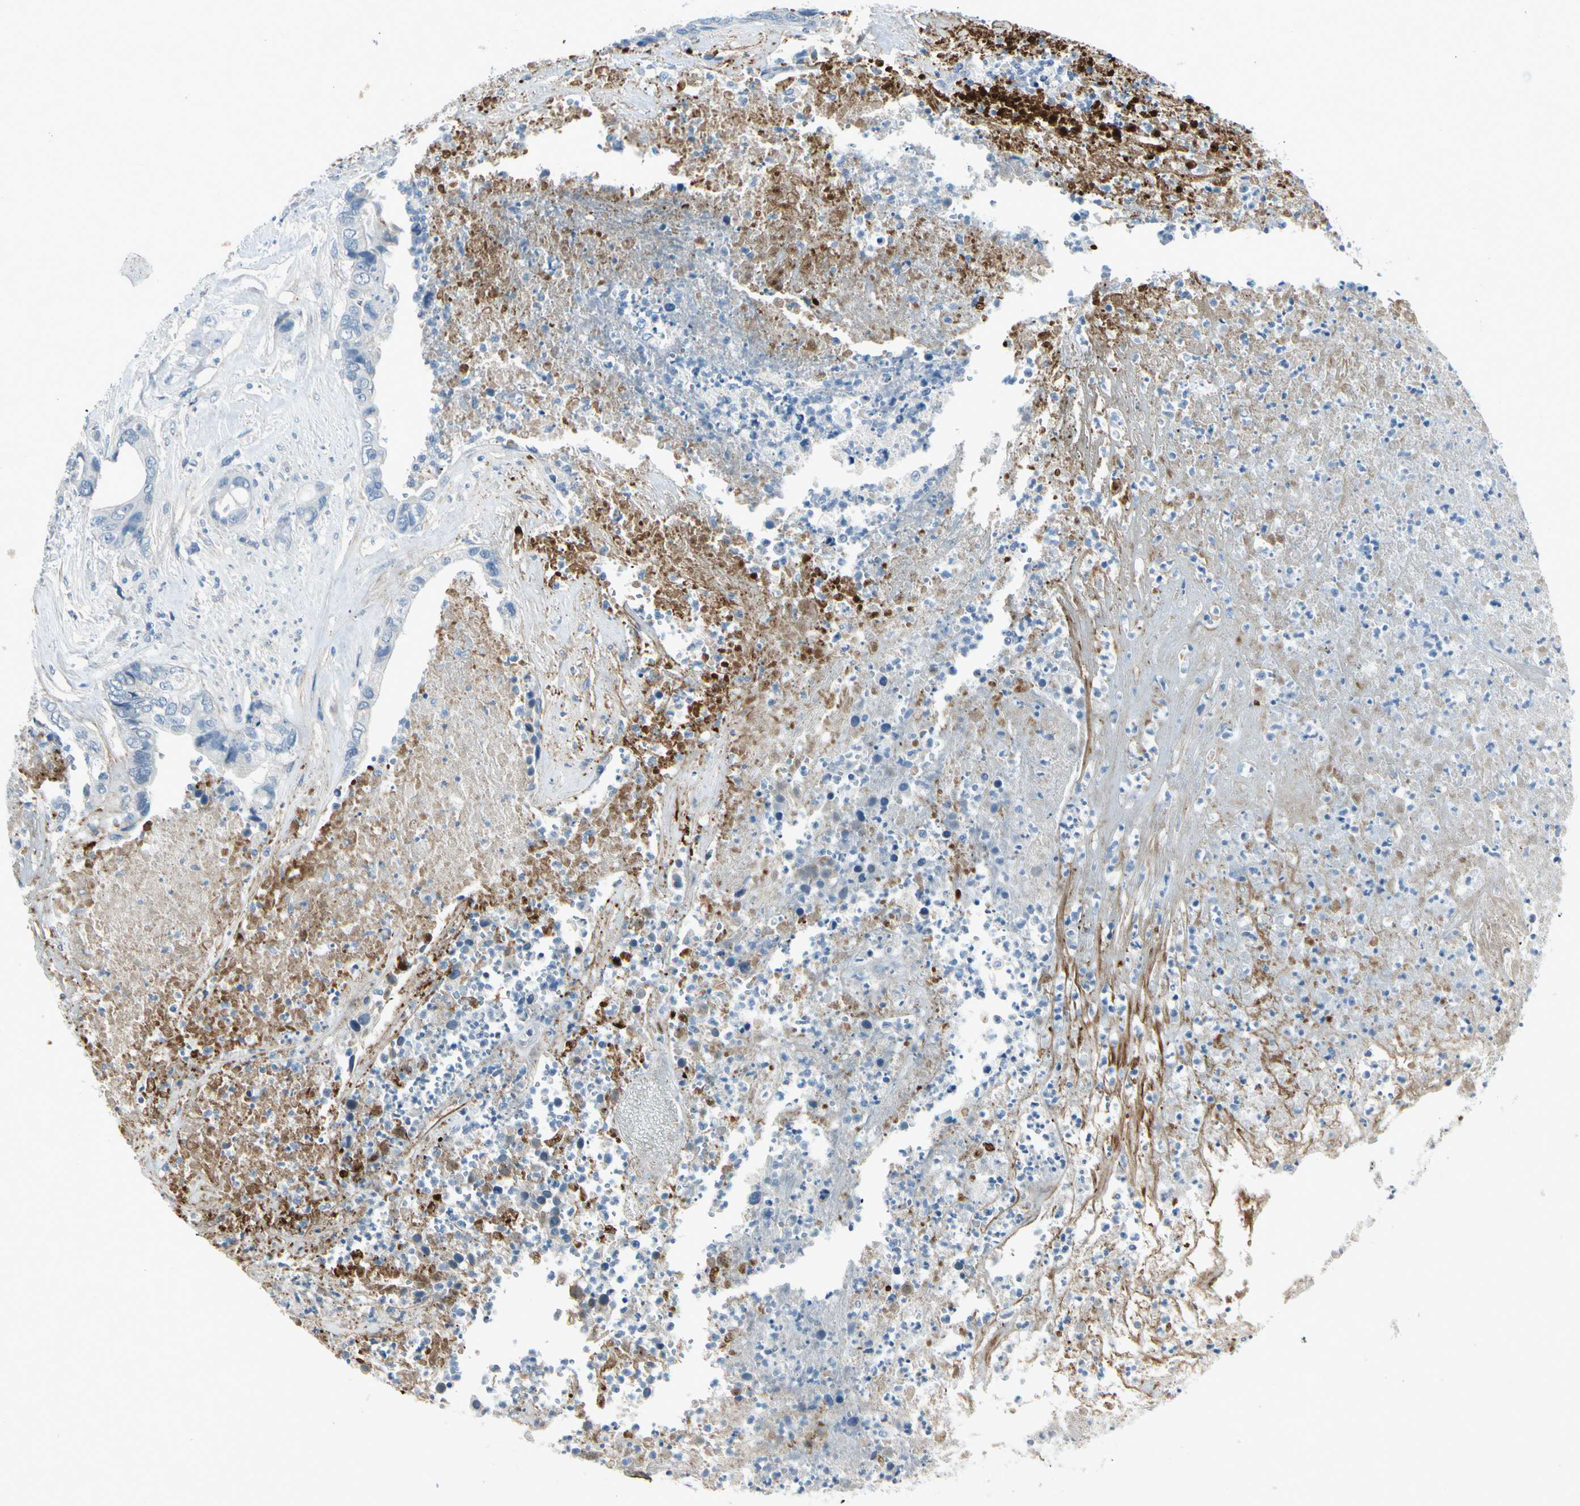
{"staining": {"intensity": "negative", "quantity": "none", "location": "none"}, "tissue": "colorectal cancer", "cell_type": "Tumor cells", "image_type": "cancer", "snomed": [{"axis": "morphology", "description": "Adenocarcinoma, NOS"}, {"axis": "topography", "description": "Rectum"}], "caption": "Immunohistochemical staining of colorectal cancer (adenocarcinoma) demonstrates no significant staining in tumor cells.", "gene": "SERPIND1", "patient": {"sex": "male", "age": 55}}